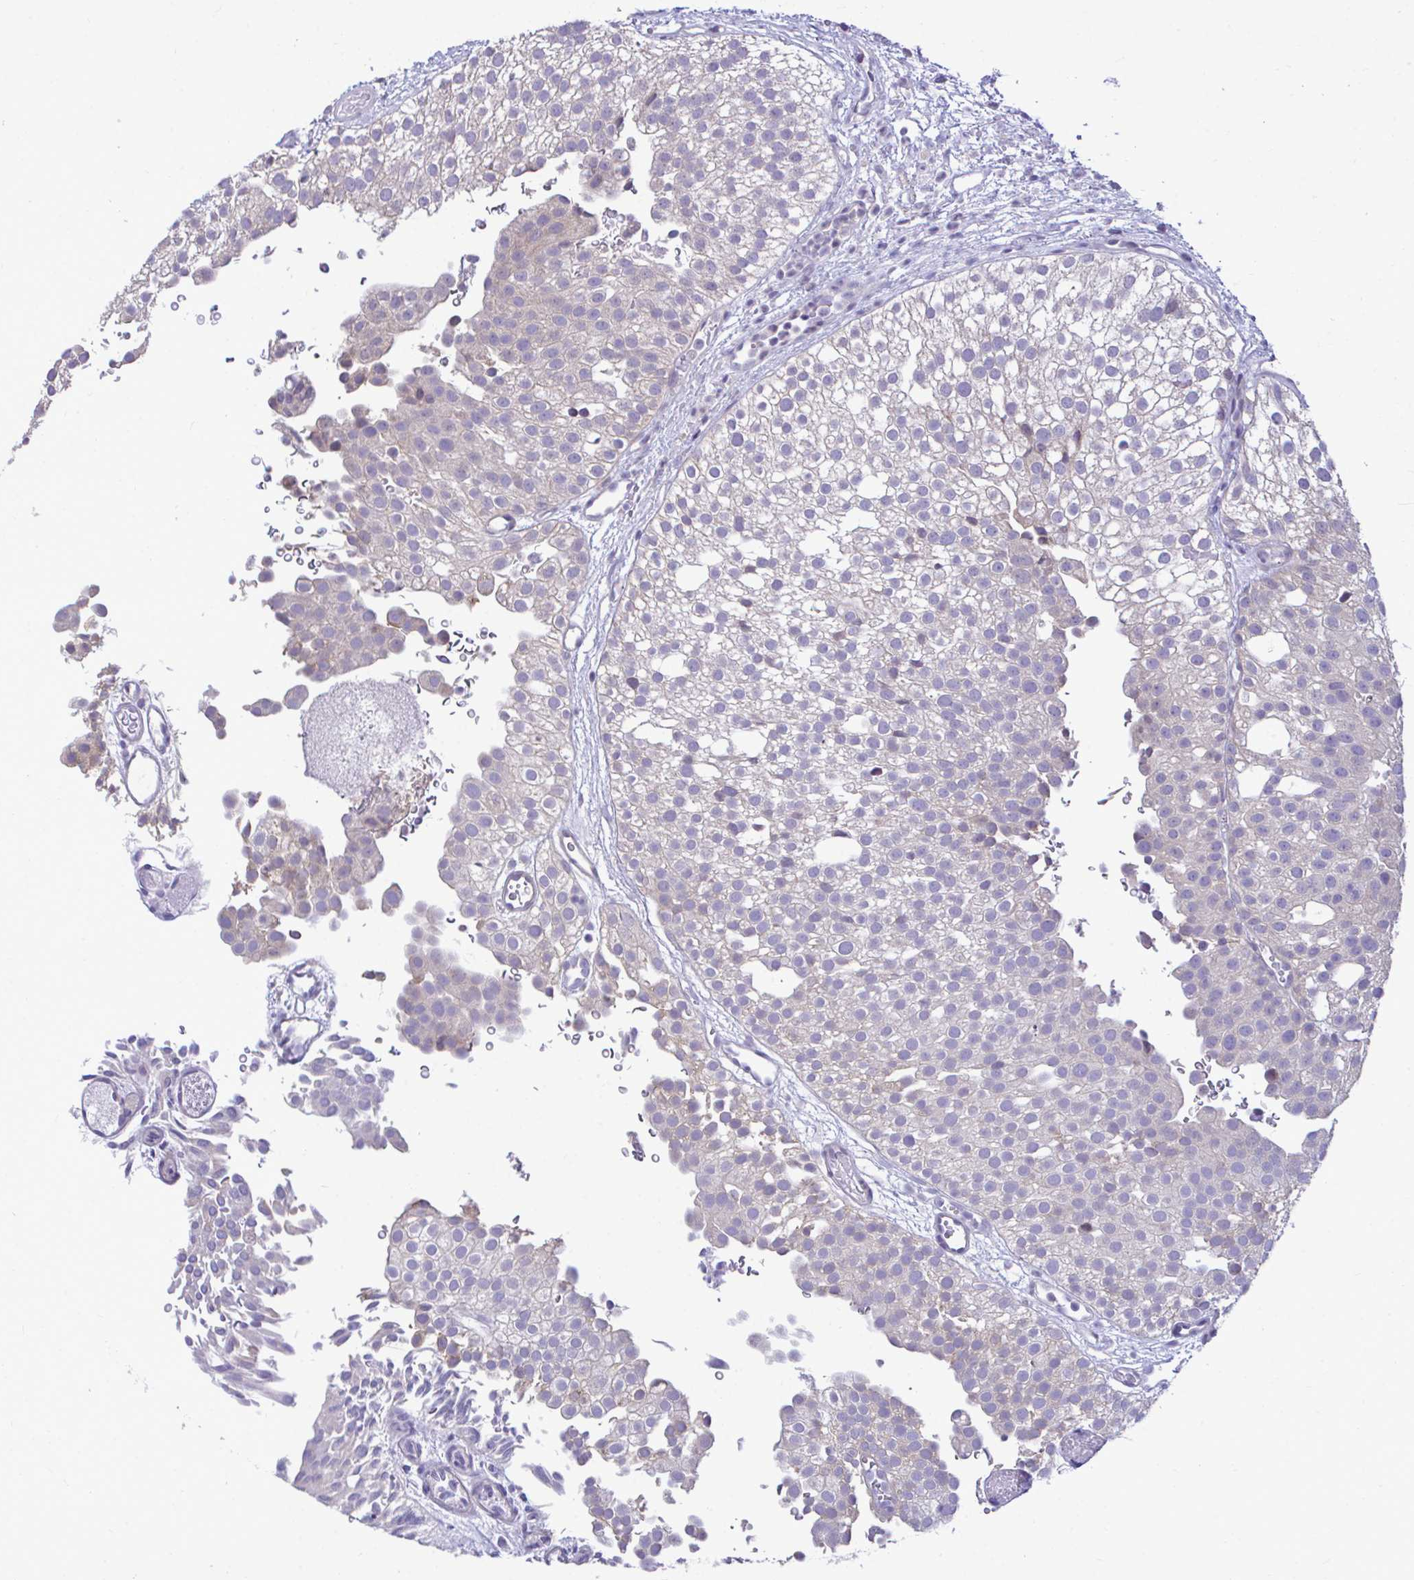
{"staining": {"intensity": "negative", "quantity": "none", "location": "none"}, "tissue": "urothelial cancer", "cell_type": "Tumor cells", "image_type": "cancer", "snomed": [{"axis": "morphology", "description": "Urothelial carcinoma, Low grade"}, {"axis": "topography", "description": "Urinary bladder"}], "caption": "Protein analysis of urothelial cancer reveals no significant expression in tumor cells.", "gene": "PIGK", "patient": {"sex": "male", "age": 78}}